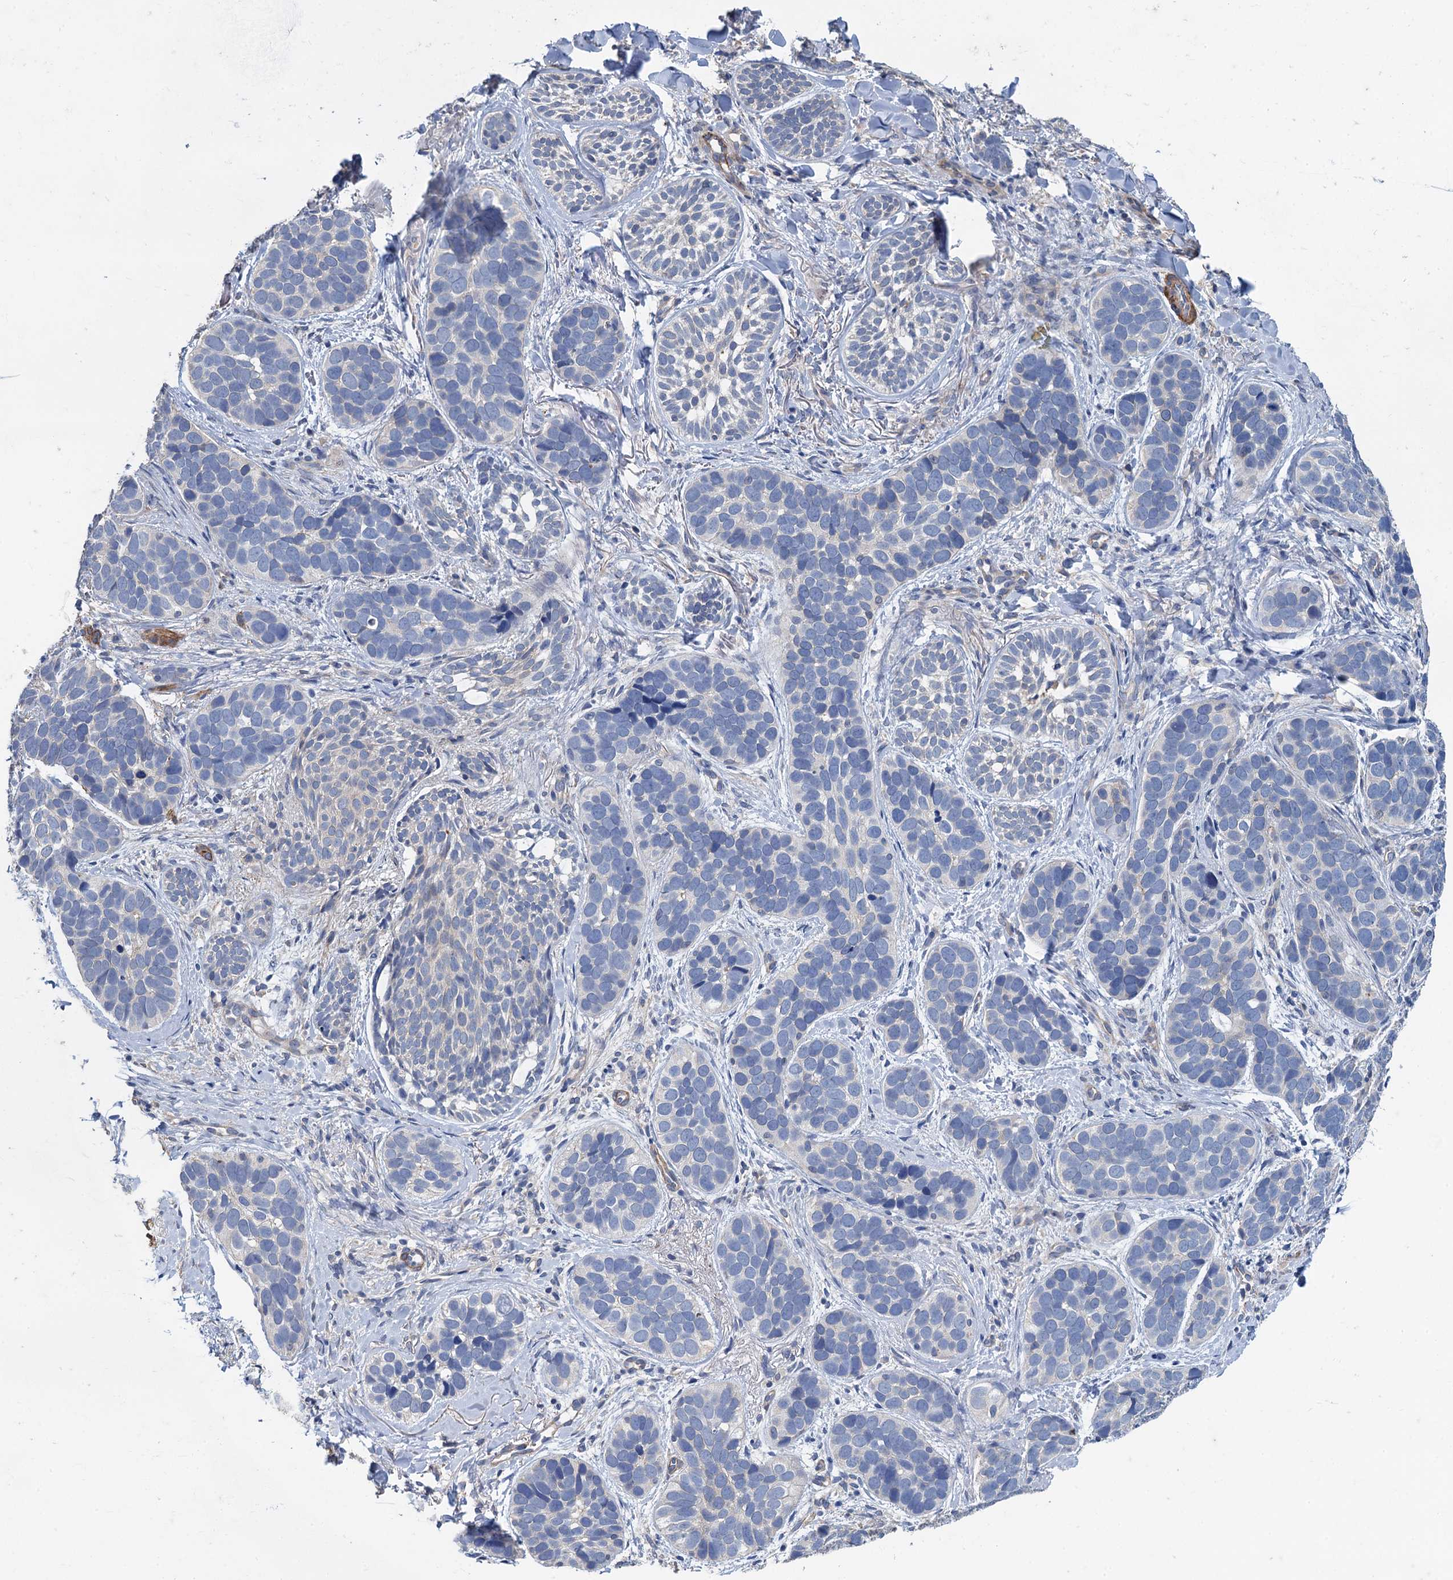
{"staining": {"intensity": "negative", "quantity": "none", "location": "none"}, "tissue": "skin cancer", "cell_type": "Tumor cells", "image_type": "cancer", "snomed": [{"axis": "morphology", "description": "Basal cell carcinoma"}, {"axis": "topography", "description": "Skin"}], "caption": "A high-resolution micrograph shows immunohistochemistry staining of skin basal cell carcinoma, which demonstrates no significant staining in tumor cells.", "gene": "SMCO3", "patient": {"sex": "male", "age": 71}}